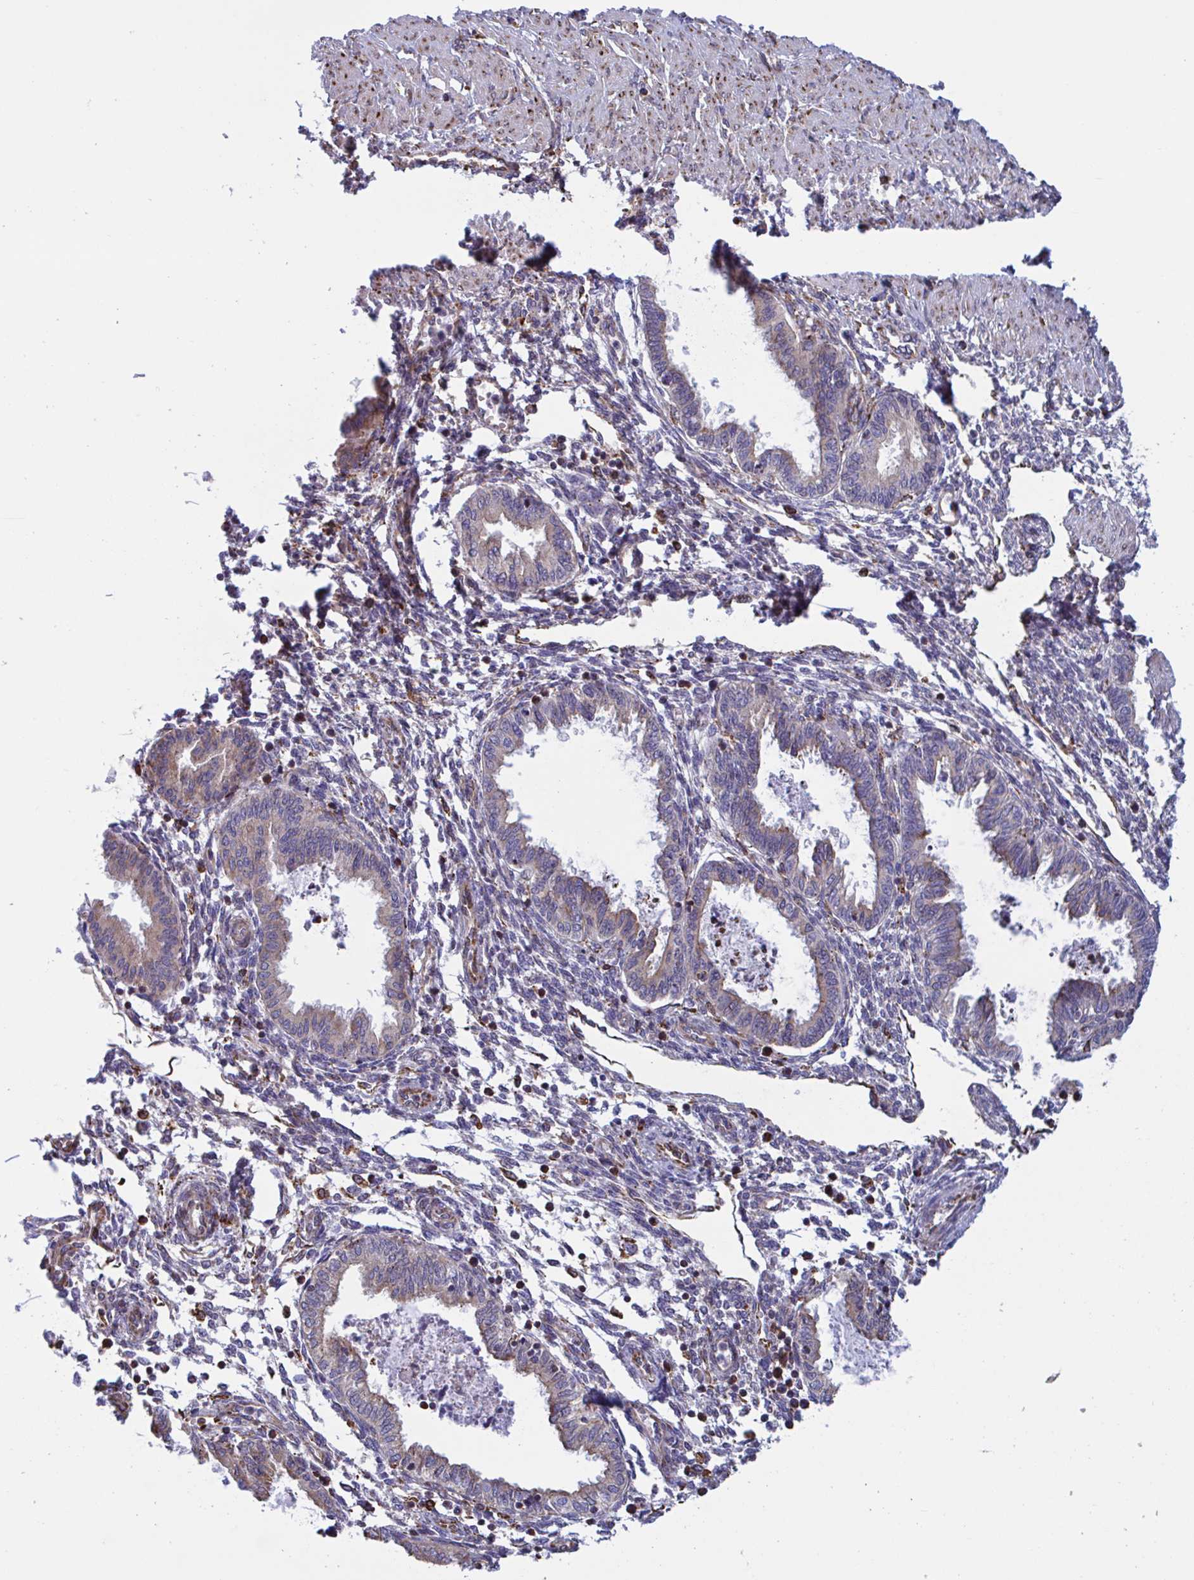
{"staining": {"intensity": "moderate", "quantity": "<25%", "location": "cytoplasmic/membranous"}, "tissue": "endometrium", "cell_type": "Cells in endometrial stroma", "image_type": "normal", "snomed": [{"axis": "morphology", "description": "Normal tissue, NOS"}, {"axis": "topography", "description": "Endometrium"}], "caption": "Benign endometrium reveals moderate cytoplasmic/membranous positivity in about <25% of cells in endometrial stroma.", "gene": "PEAK3", "patient": {"sex": "female", "age": 33}}